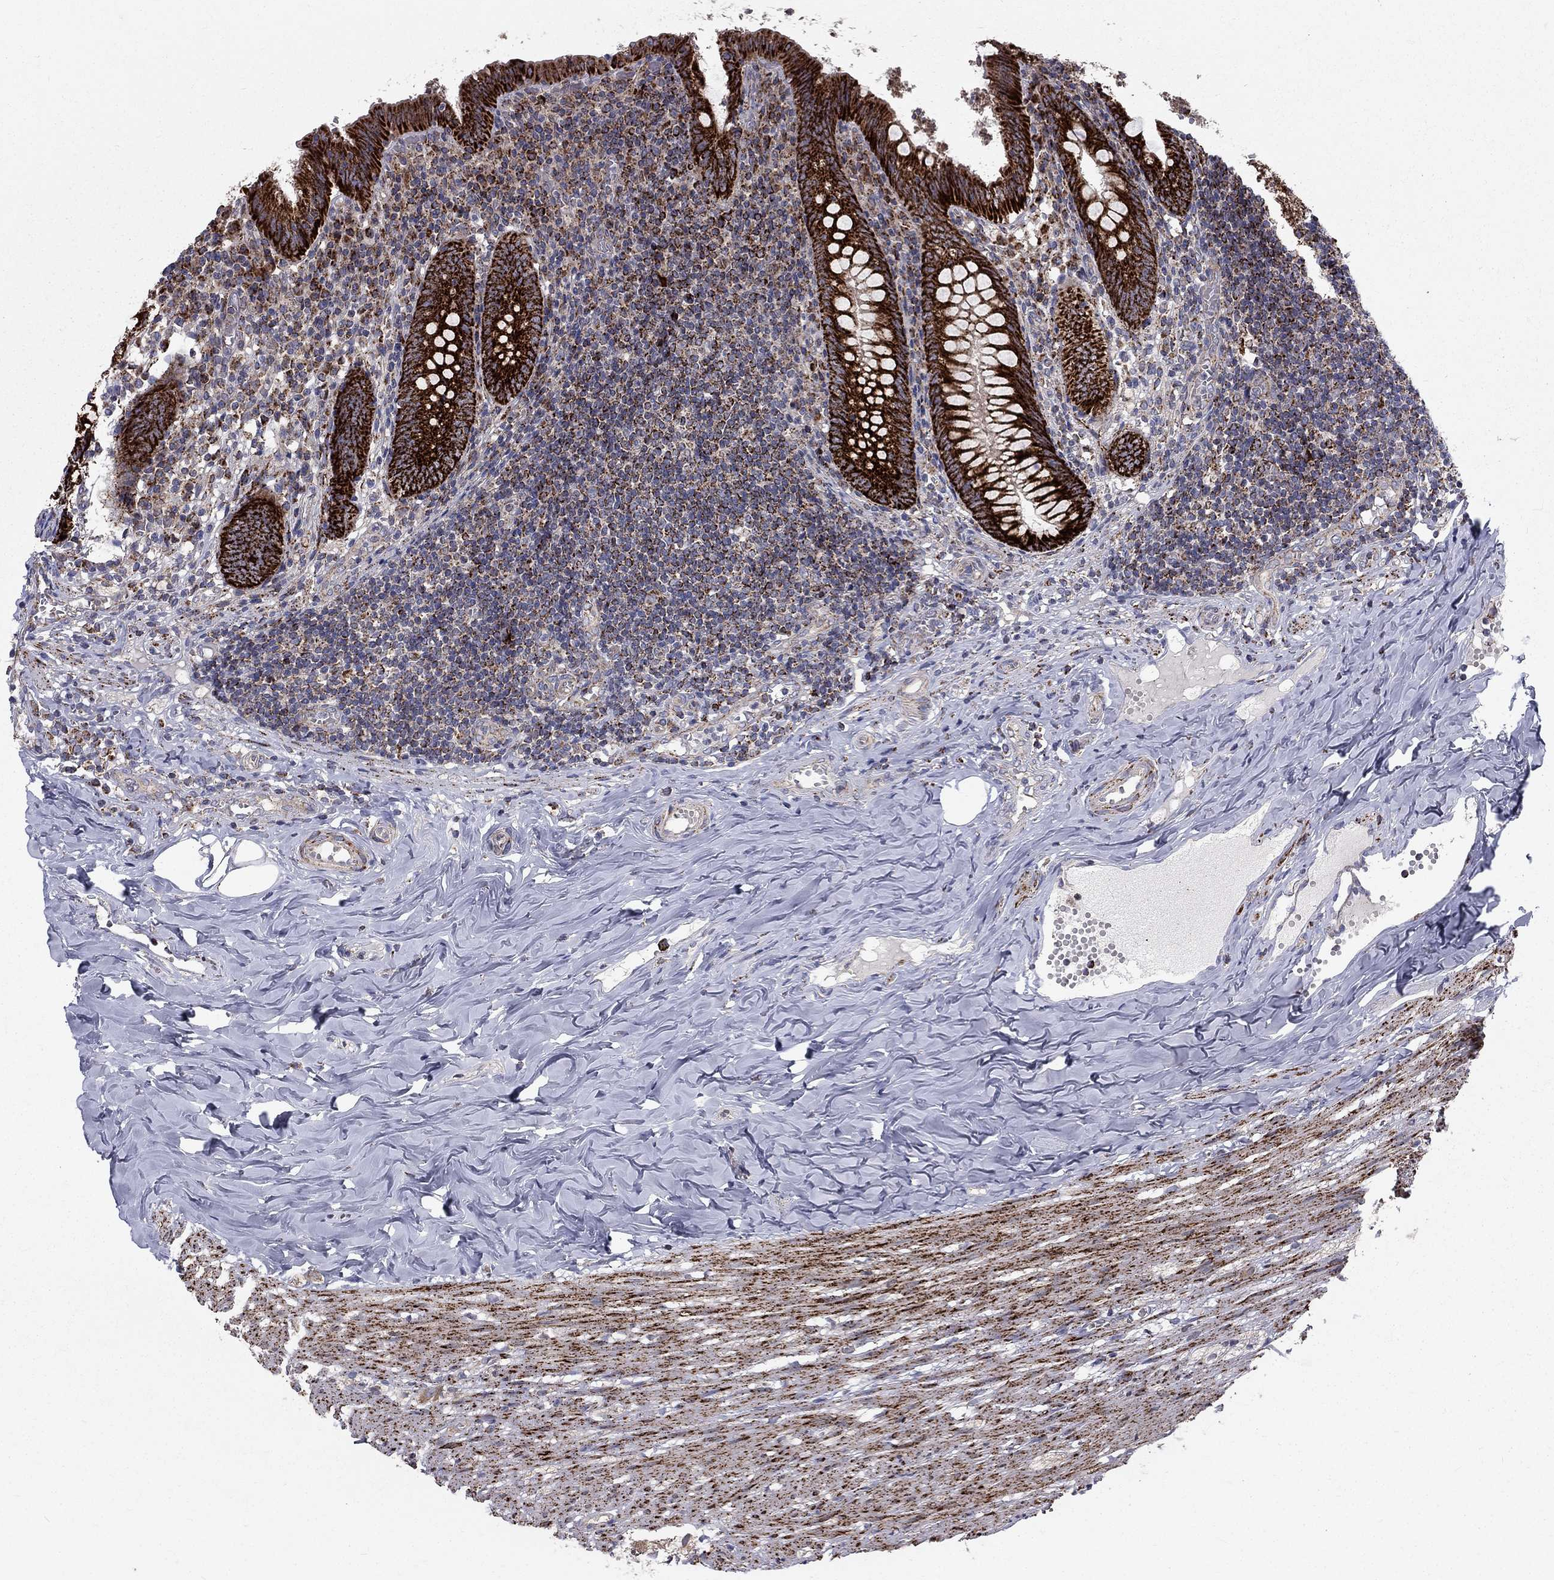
{"staining": {"intensity": "strong", "quantity": ">75%", "location": "cytoplasmic/membranous"}, "tissue": "appendix", "cell_type": "Glandular cells", "image_type": "normal", "snomed": [{"axis": "morphology", "description": "Normal tissue, NOS"}, {"axis": "topography", "description": "Appendix"}], "caption": "A histopathology image showing strong cytoplasmic/membranous expression in about >75% of glandular cells in benign appendix, as visualized by brown immunohistochemical staining.", "gene": "ALDH1B1", "patient": {"sex": "female", "age": 23}}